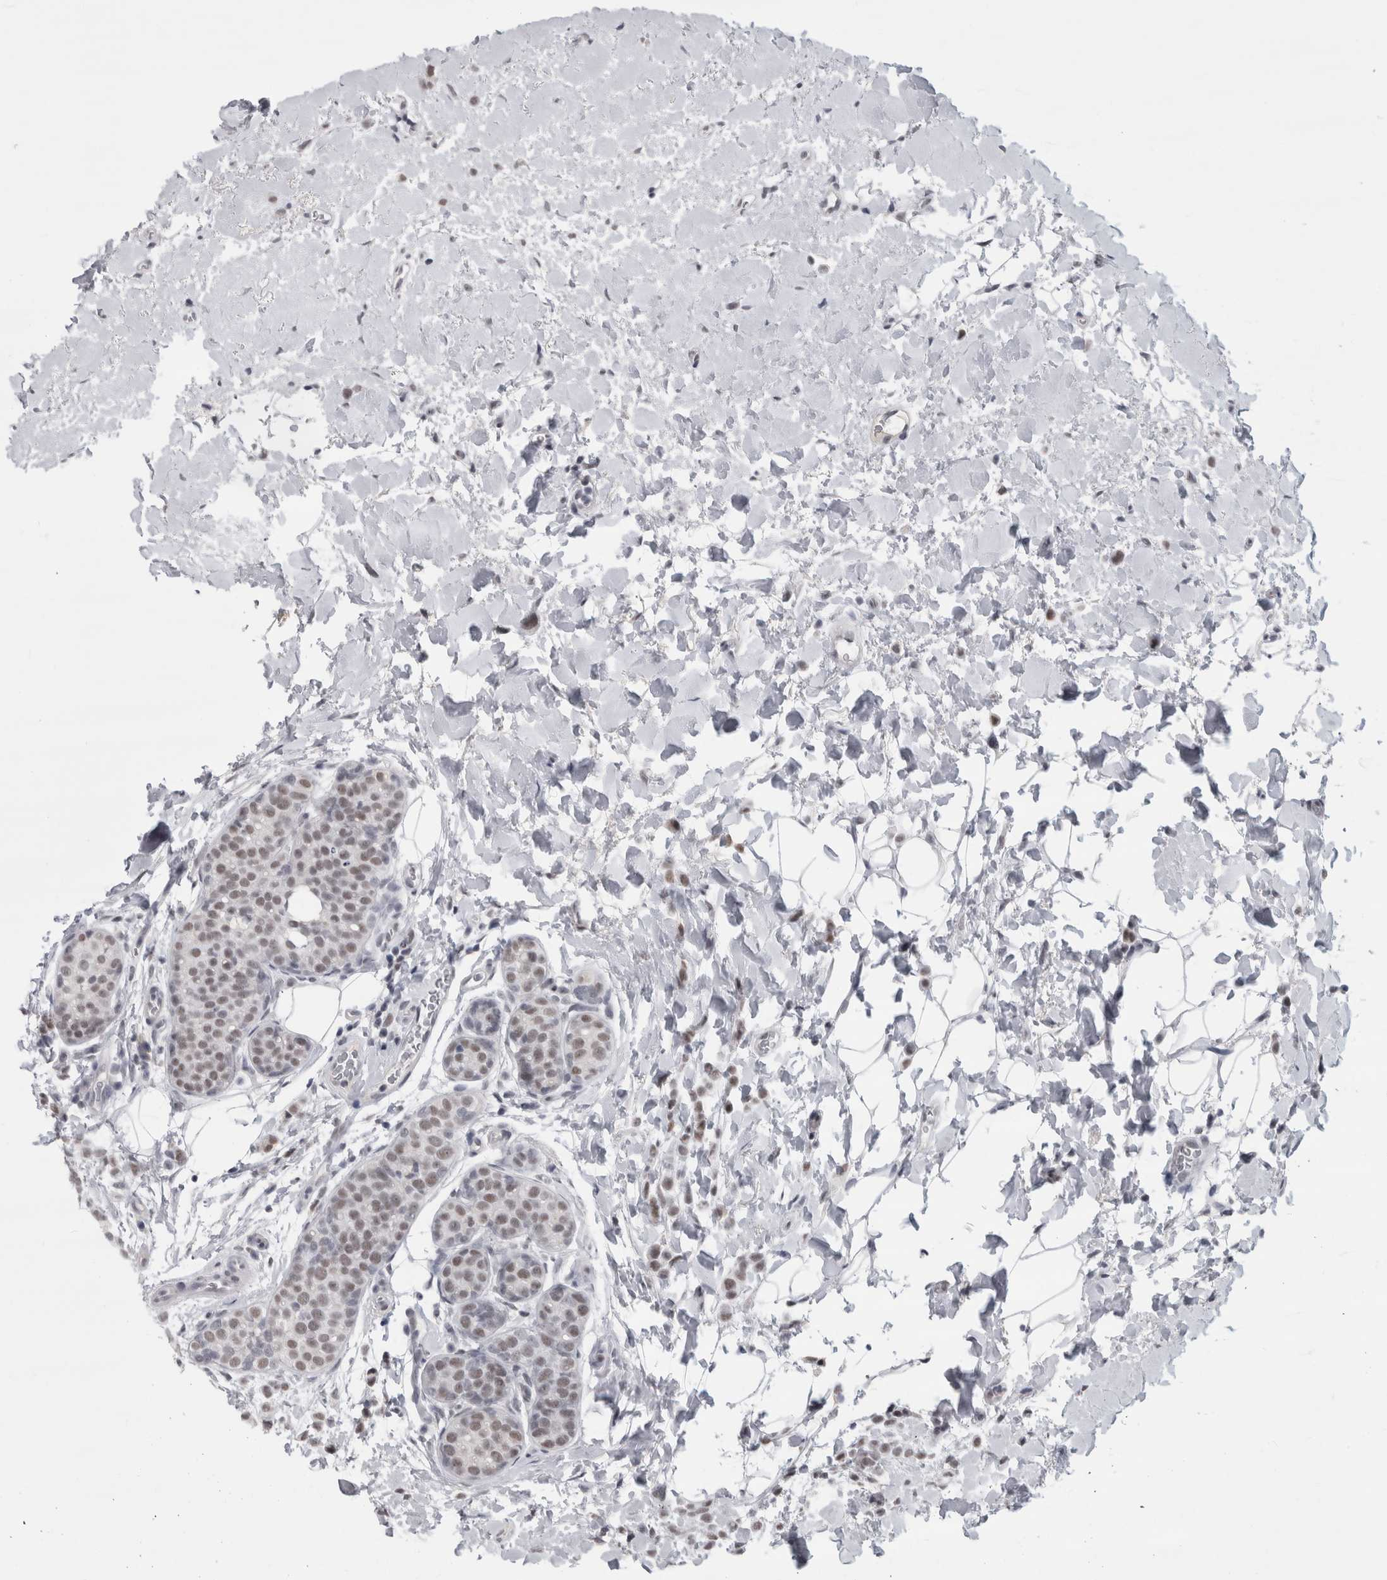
{"staining": {"intensity": "weak", "quantity": ">75%", "location": "nuclear"}, "tissue": "breast cancer", "cell_type": "Tumor cells", "image_type": "cancer", "snomed": [{"axis": "morphology", "description": "Normal tissue, NOS"}, {"axis": "morphology", "description": "Lobular carcinoma"}, {"axis": "topography", "description": "Breast"}], "caption": "The photomicrograph reveals staining of breast cancer, revealing weak nuclear protein expression (brown color) within tumor cells.", "gene": "ARID4B", "patient": {"sex": "female", "age": 50}}